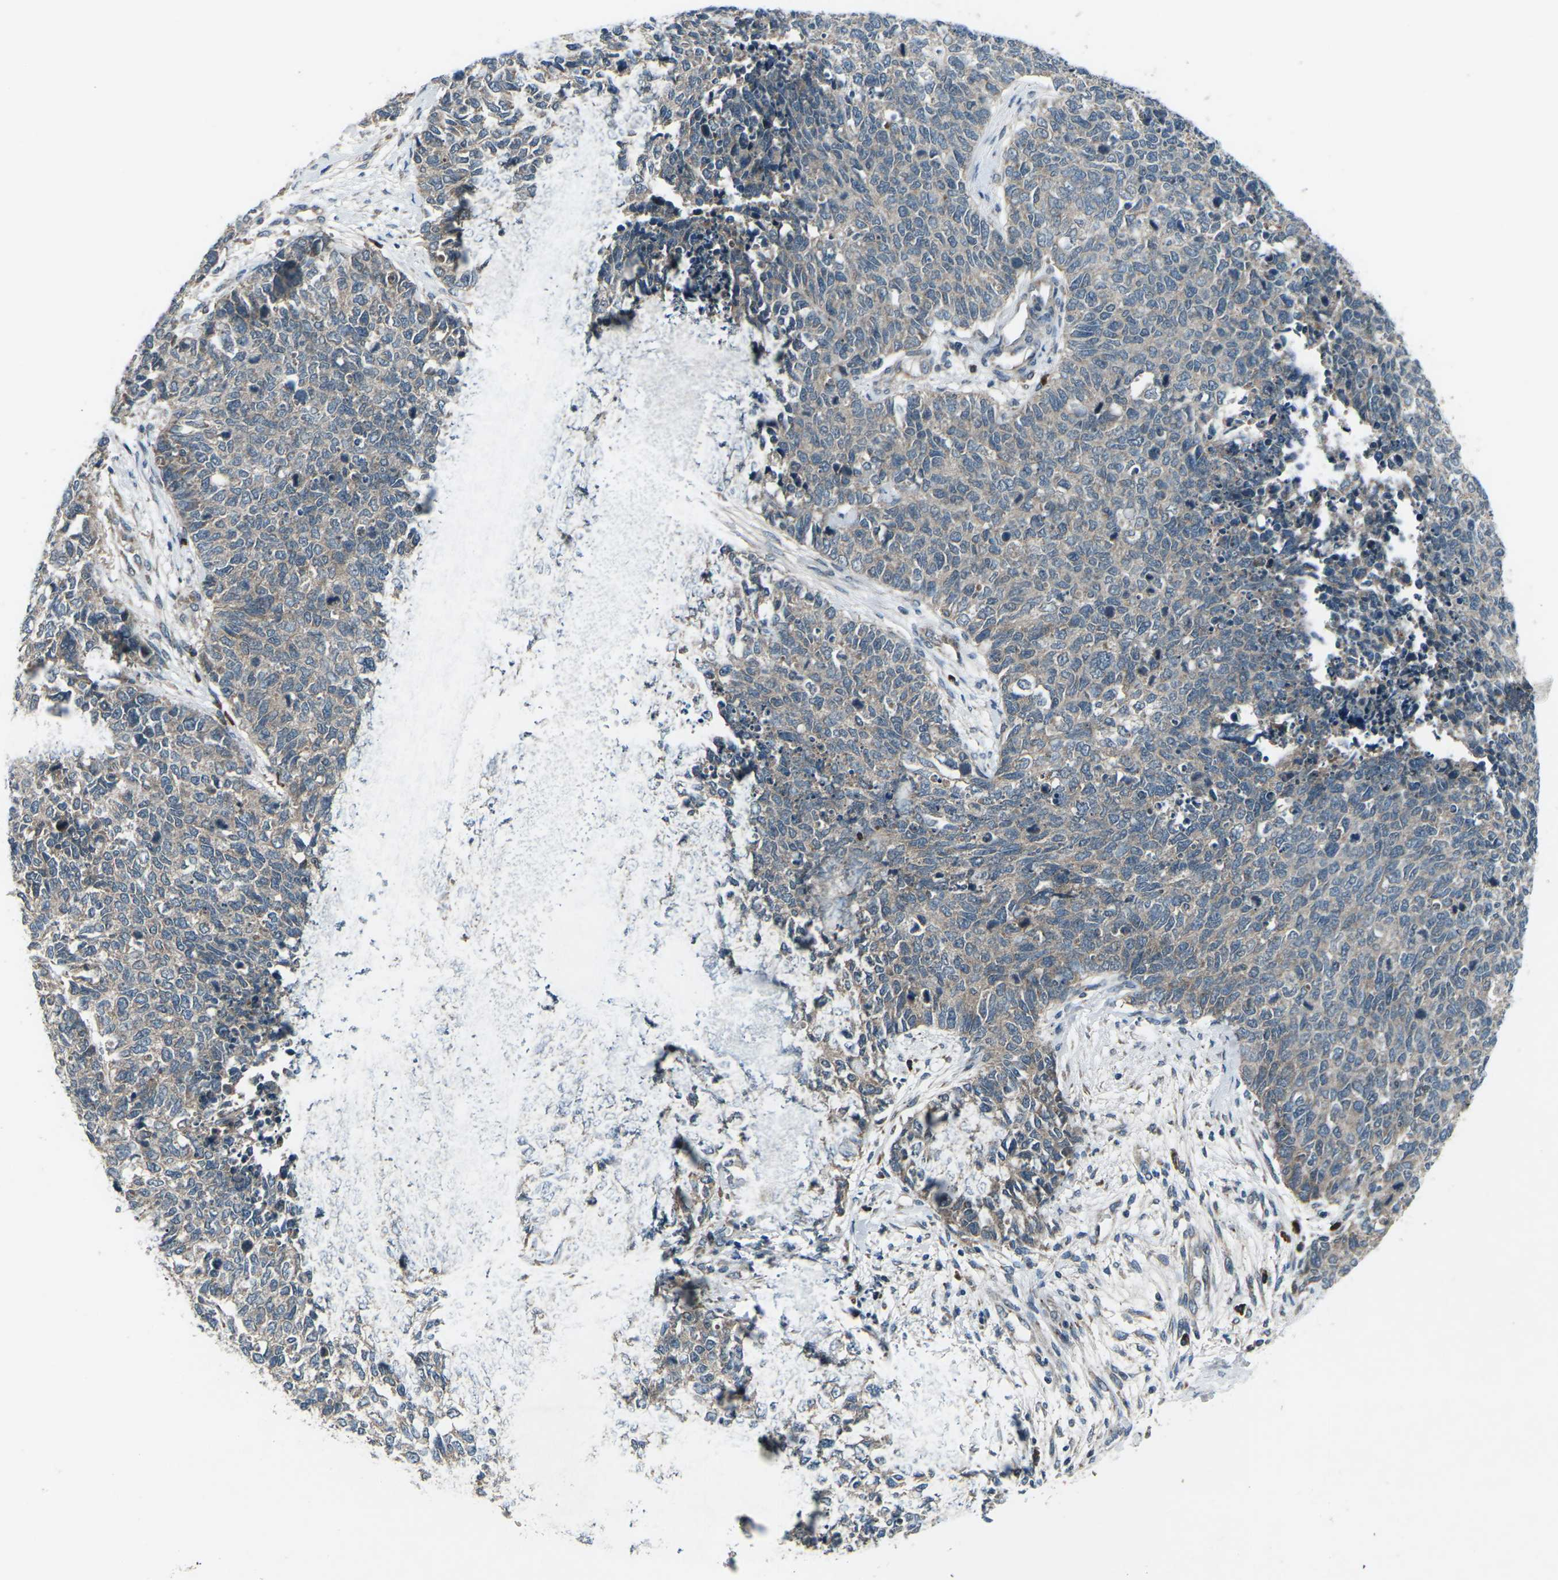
{"staining": {"intensity": "weak", "quantity": "25%-75%", "location": "cytoplasmic/membranous"}, "tissue": "cervical cancer", "cell_type": "Tumor cells", "image_type": "cancer", "snomed": [{"axis": "morphology", "description": "Squamous cell carcinoma, NOS"}, {"axis": "topography", "description": "Cervix"}], "caption": "About 25%-75% of tumor cells in human squamous cell carcinoma (cervical) show weak cytoplasmic/membranous protein staining as visualized by brown immunohistochemical staining.", "gene": "CDK16", "patient": {"sex": "female", "age": 63}}